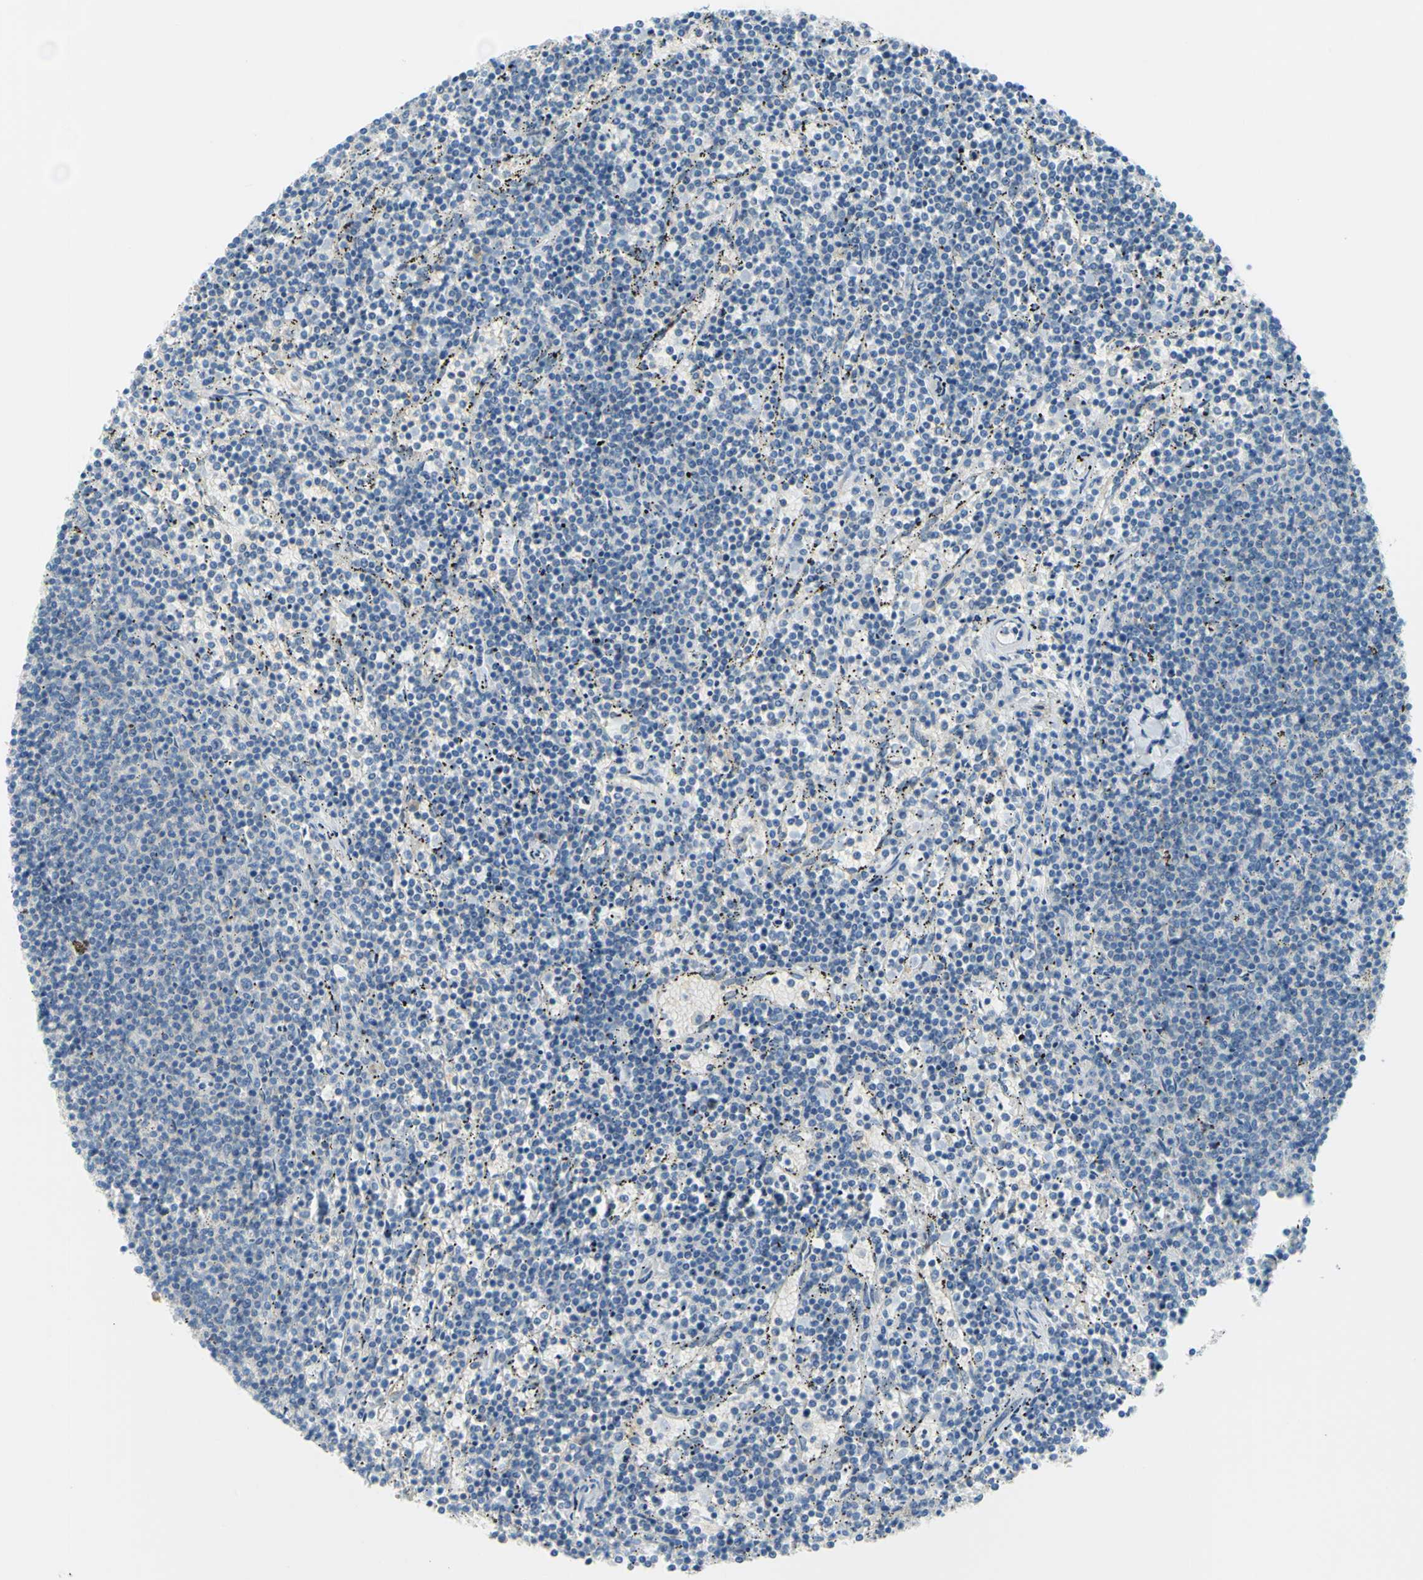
{"staining": {"intensity": "negative", "quantity": "none", "location": "none"}, "tissue": "lymphoma", "cell_type": "Tumor cells", "image_type": "cancer", "snomed": [{"axis": "morphology", "description": "Malignant lymphoma, non-Hodgkin's type, Low grade"}, {"axis": "topography", "description": "Spleen"}], "caption": "Photomicrograph shows no protein expression in tumor cells of lymphoma tissue. The staining is performed using DAB (3,3'-diaminobenzidine) brown chromogen with nuclei counter-stained in using hematoxylin.", "gene": "FRMD4B", "patient": {"sex": "female", "age": 50}}